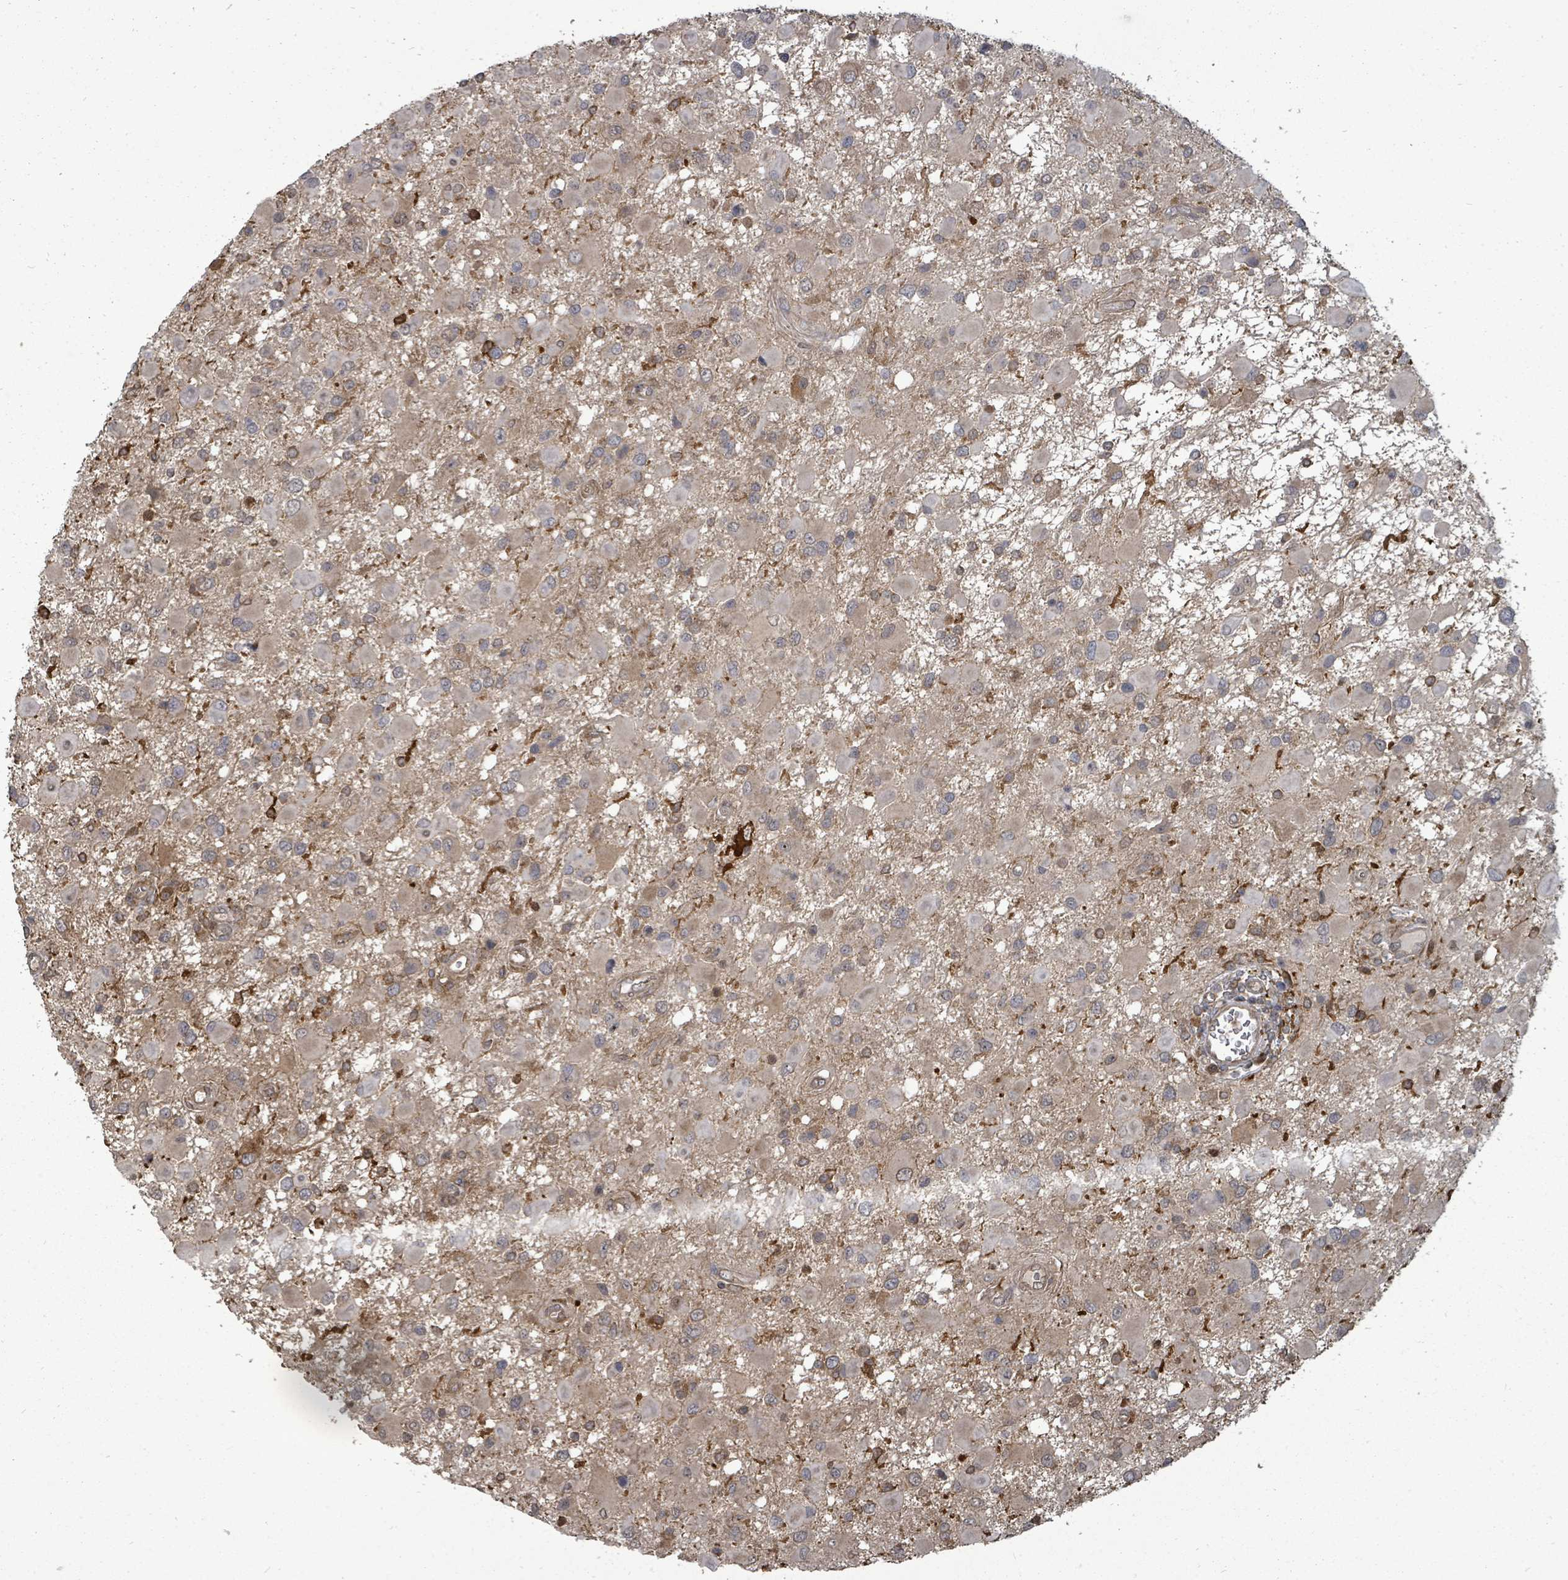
{"staining": {"intensity": "weak", "quantity": "<25%", "location": "cytoplasmic/membranous"}, "tissue": "glioma", "cell_type": "Tumor cells", "image_type": "cancer", "snomed": [{"axis": "morphology", "description": "Glioma, malignant, High grade"}, {"axis": "topography", "description": "Brain"}], "caption": "This is an IHC photomicrograph of malignant high-grade glioma. There is no expression in tumor cells.", "gene": "EIF3C", "patient": {"sex": "male", "age": 53}}